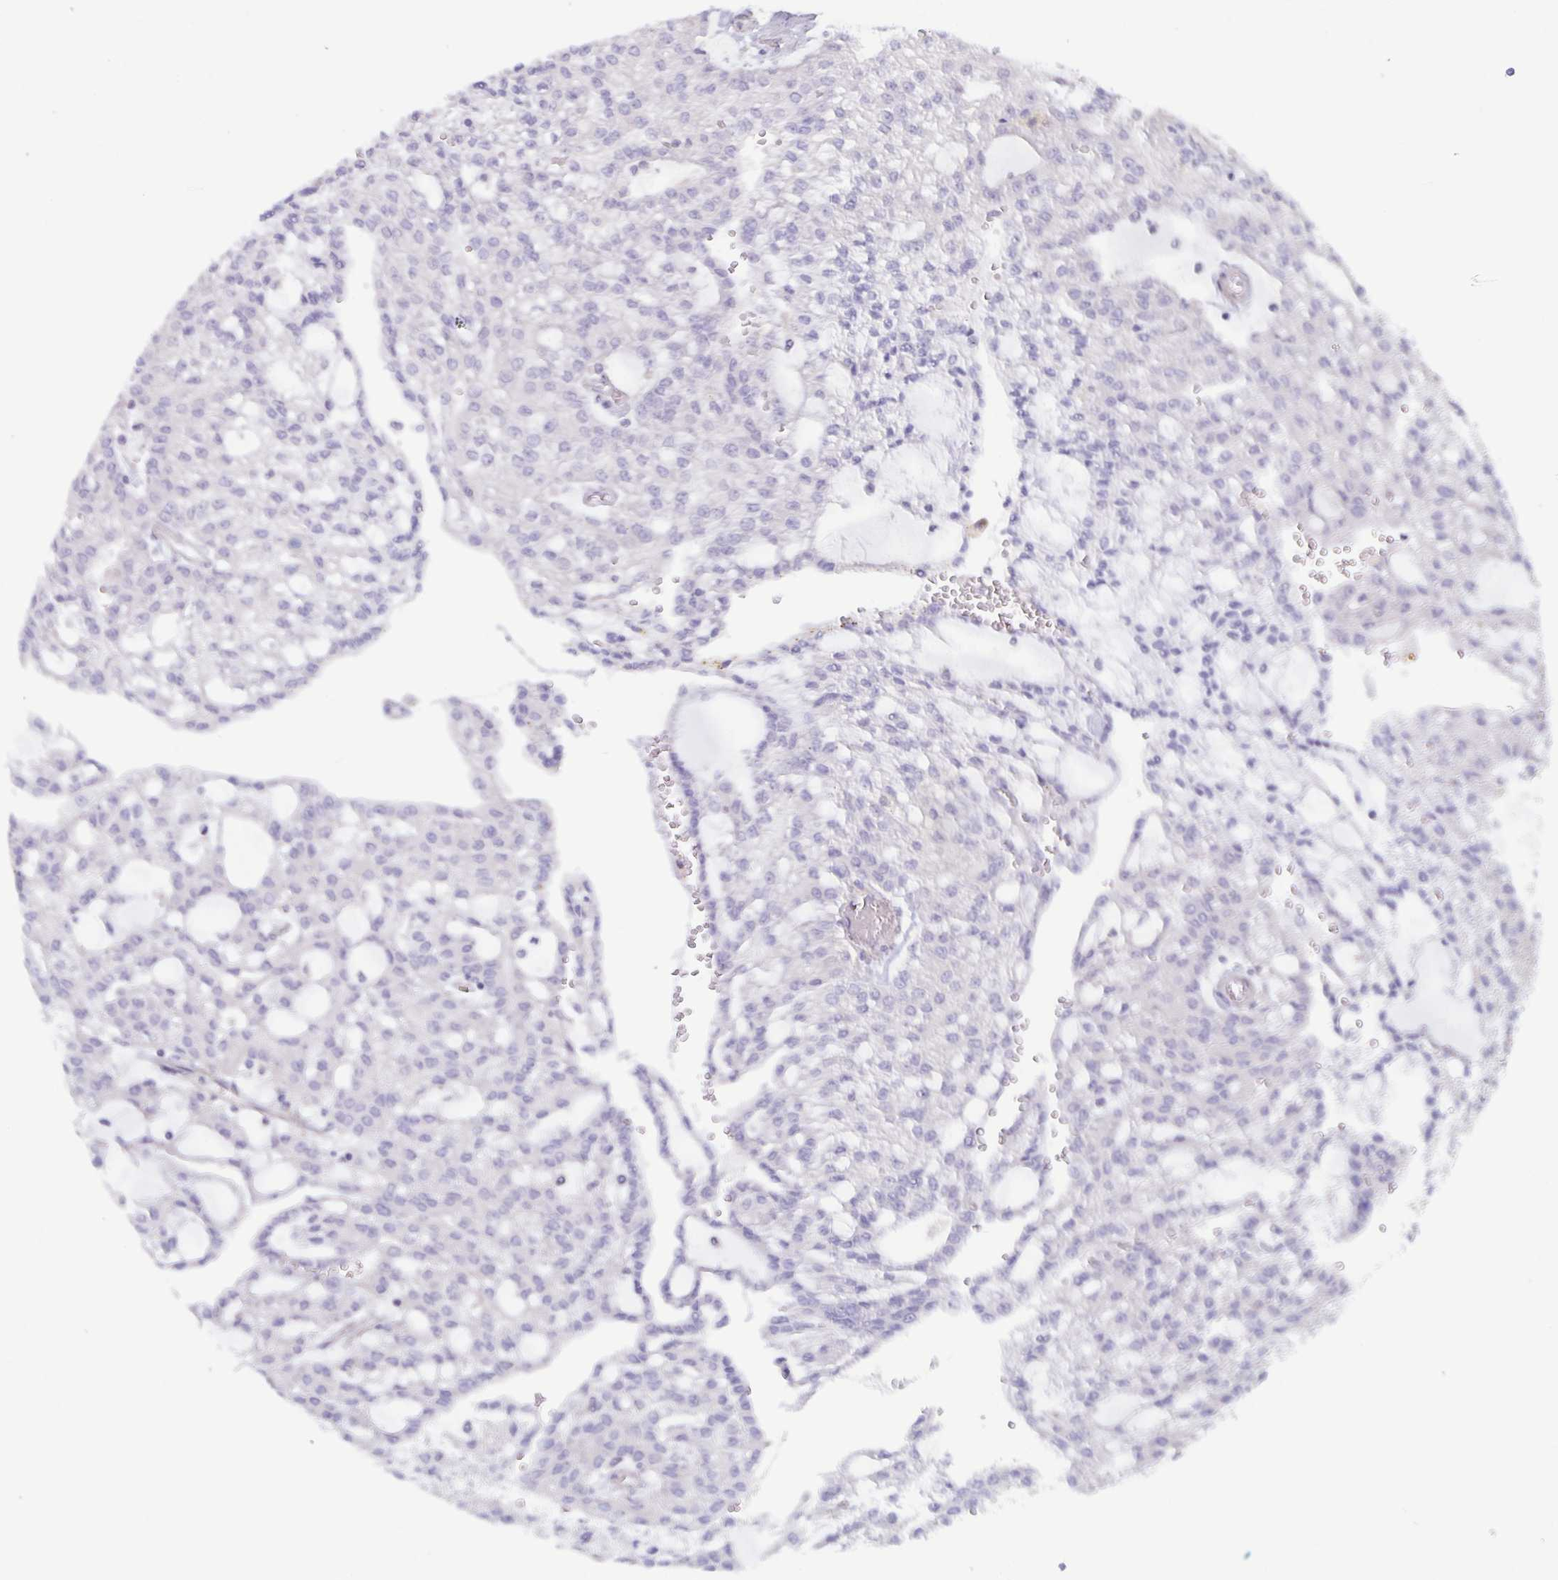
{"staining": {"intensity": "negative", "quantity": "none", "location": "none"}, "tissue": "renal cancer", "cell_type": "Tumor cells", "image_type": "cancer", "snomed": [{"axis": "morphology", "description": "Adenocarcinoma, NOS"}, {"axis": "topography", "description": "Kidney"}], "caption": "Renal cancer was stained to show a protein in brown. There is no significant positivity in tumor cells.", "gene": "PLCB3", "patient": {"sex": "male", "age": 63}}